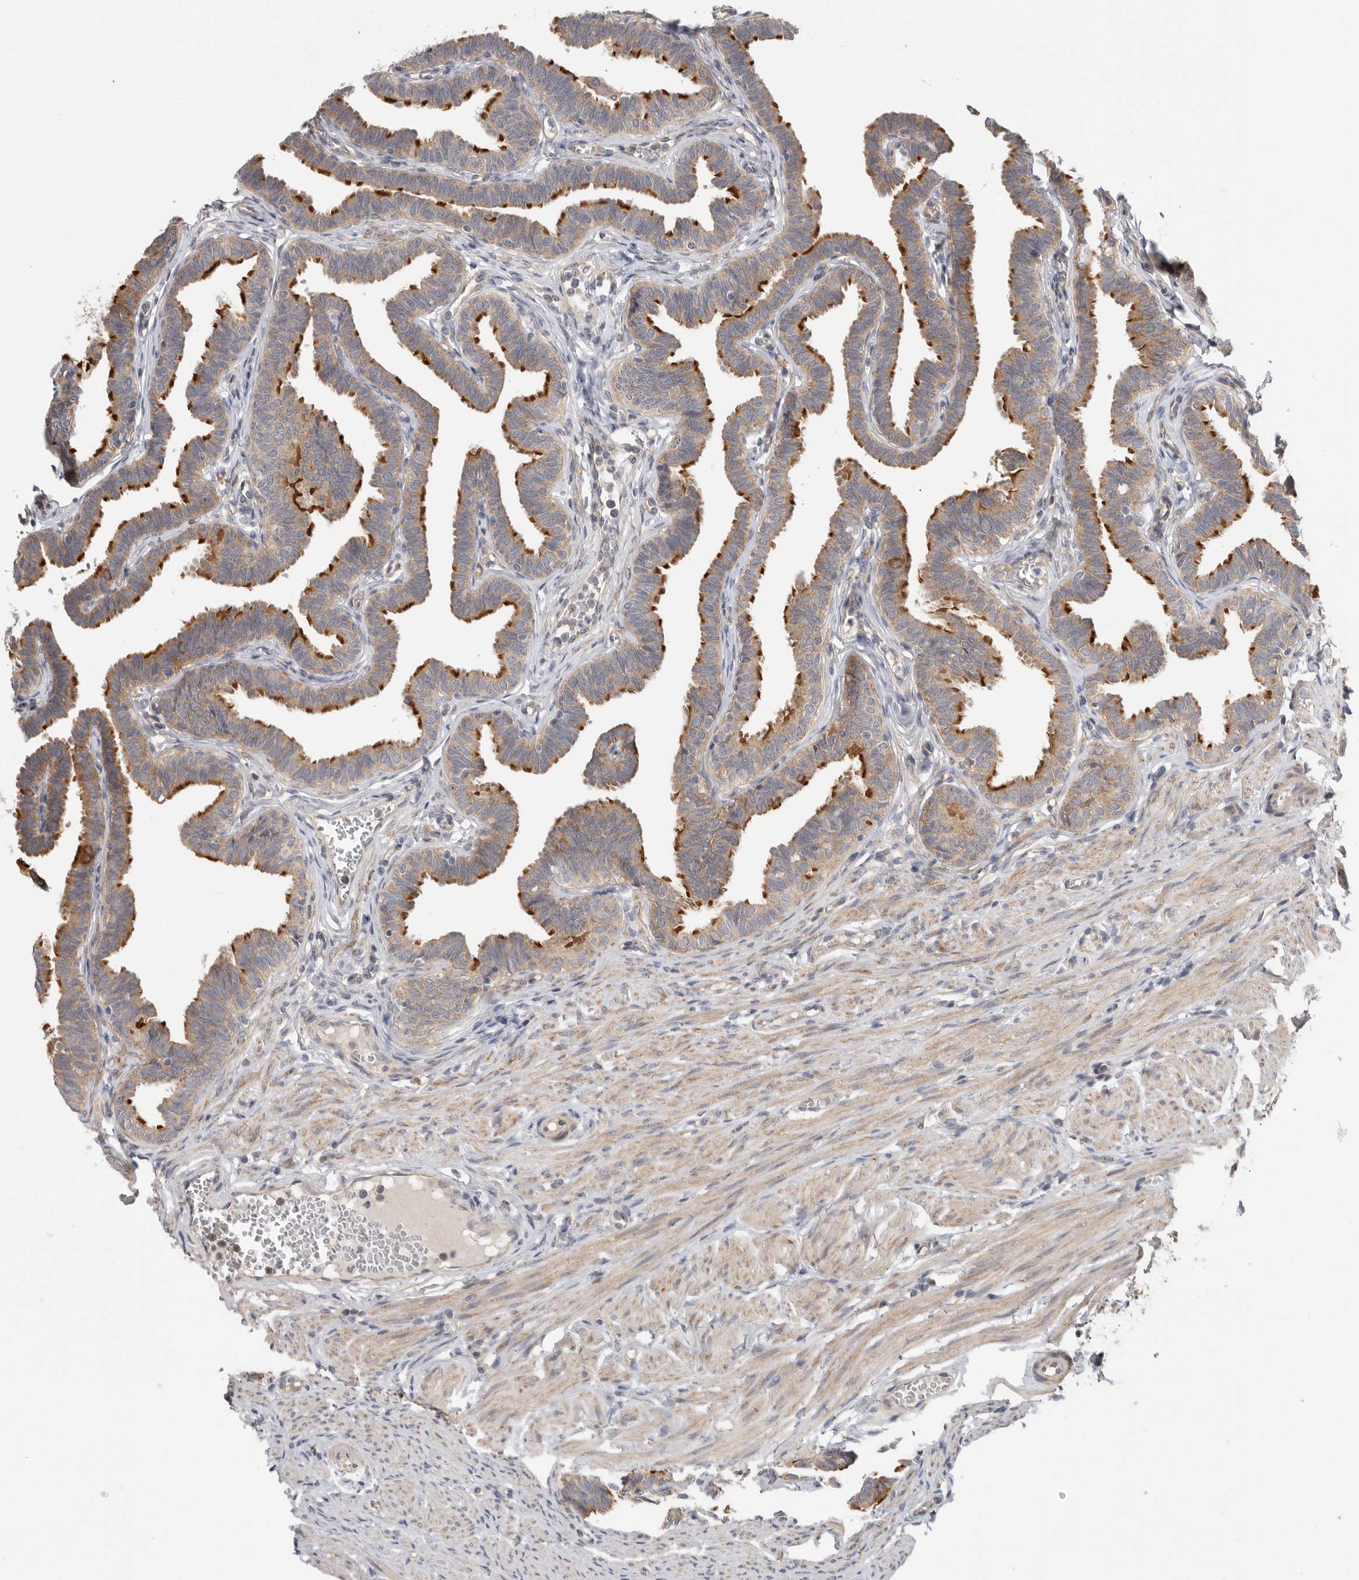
{"staining": {"intensity": "strong", "quantity": ">75%", "location": "cytoplasmic/membranous"}, "tissue": "fallopian tube", "cell_type": "Glandular cells", "image_type": "normal", "snomed": [{"axis": "morphology", "description": "Normal tissue, NOS"}, {"axis": "topography", "description": "Fallopian tube"}, {"axis": "topography", "description": "Ovary"}], "caption": "Immunohistochemical staining of normal fallopian tube displays strong cytoplasmic/membranous protein staining in approximately >75% of glandular cells.", "gene": "MTFR1L", "patient": {"sex": "female", "age": 23}}